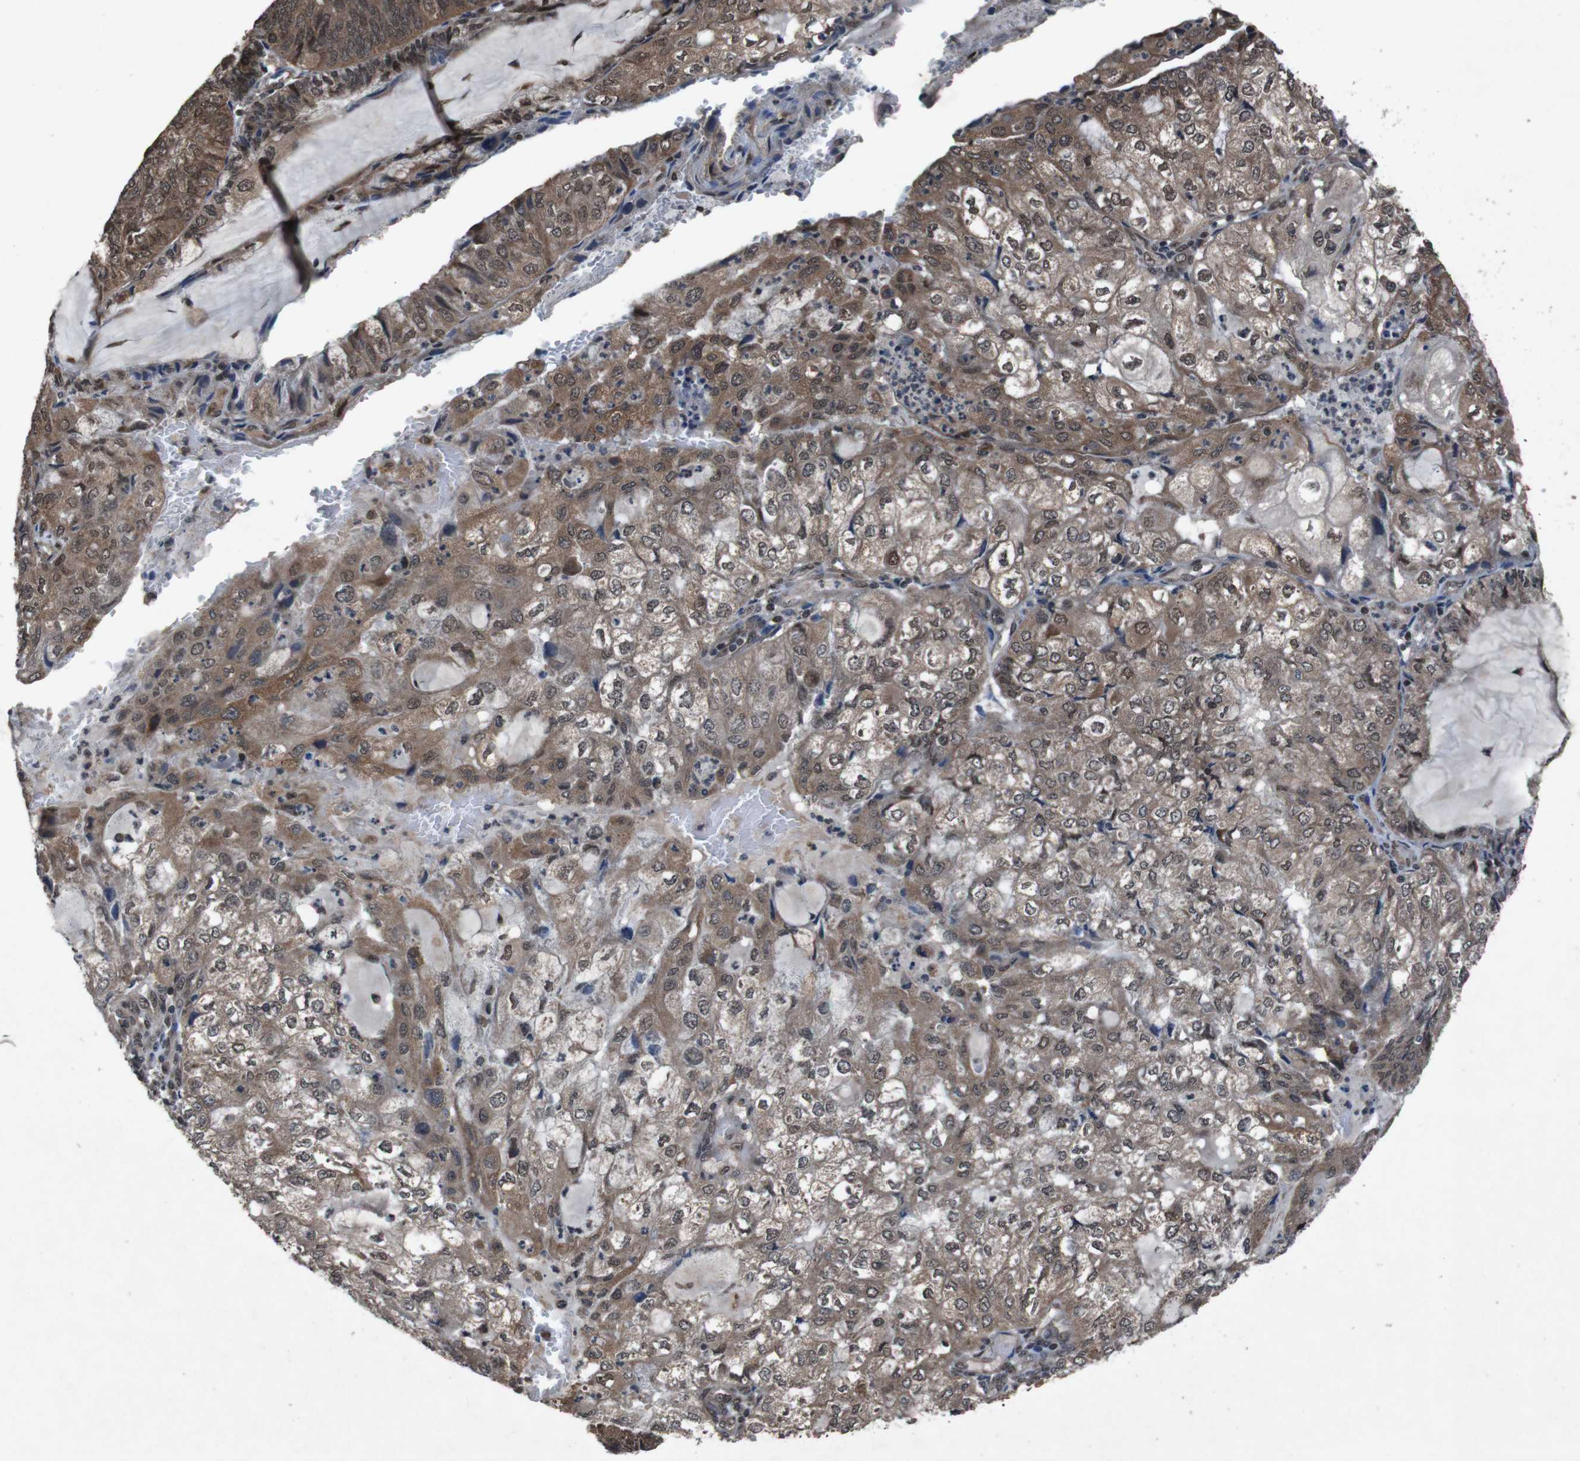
{"staining": {"intensity": "moderate", "quantity": ">75%", "location": "cytoplasmic/membranous,nuclear"}, "tissue": "endometrial cancer", "cell_type": "Tumor cells", "image_type": "cancer", "snomed": [{"axis": "morphology", "description": "Adenocarcinoma, NOS"}, {"axis": "topography", "description": "Endometrium"}], "caption": "Protein staining by immunohistochemistry (IHC) displays moderate cytoplasmic/membranous and nuclear positivity in approximately >75% of tumor cells in endometrial cancer (adenocarcinoma).", "gene": "SOCS1", "patient": {"sex": "female", "age": 81}}